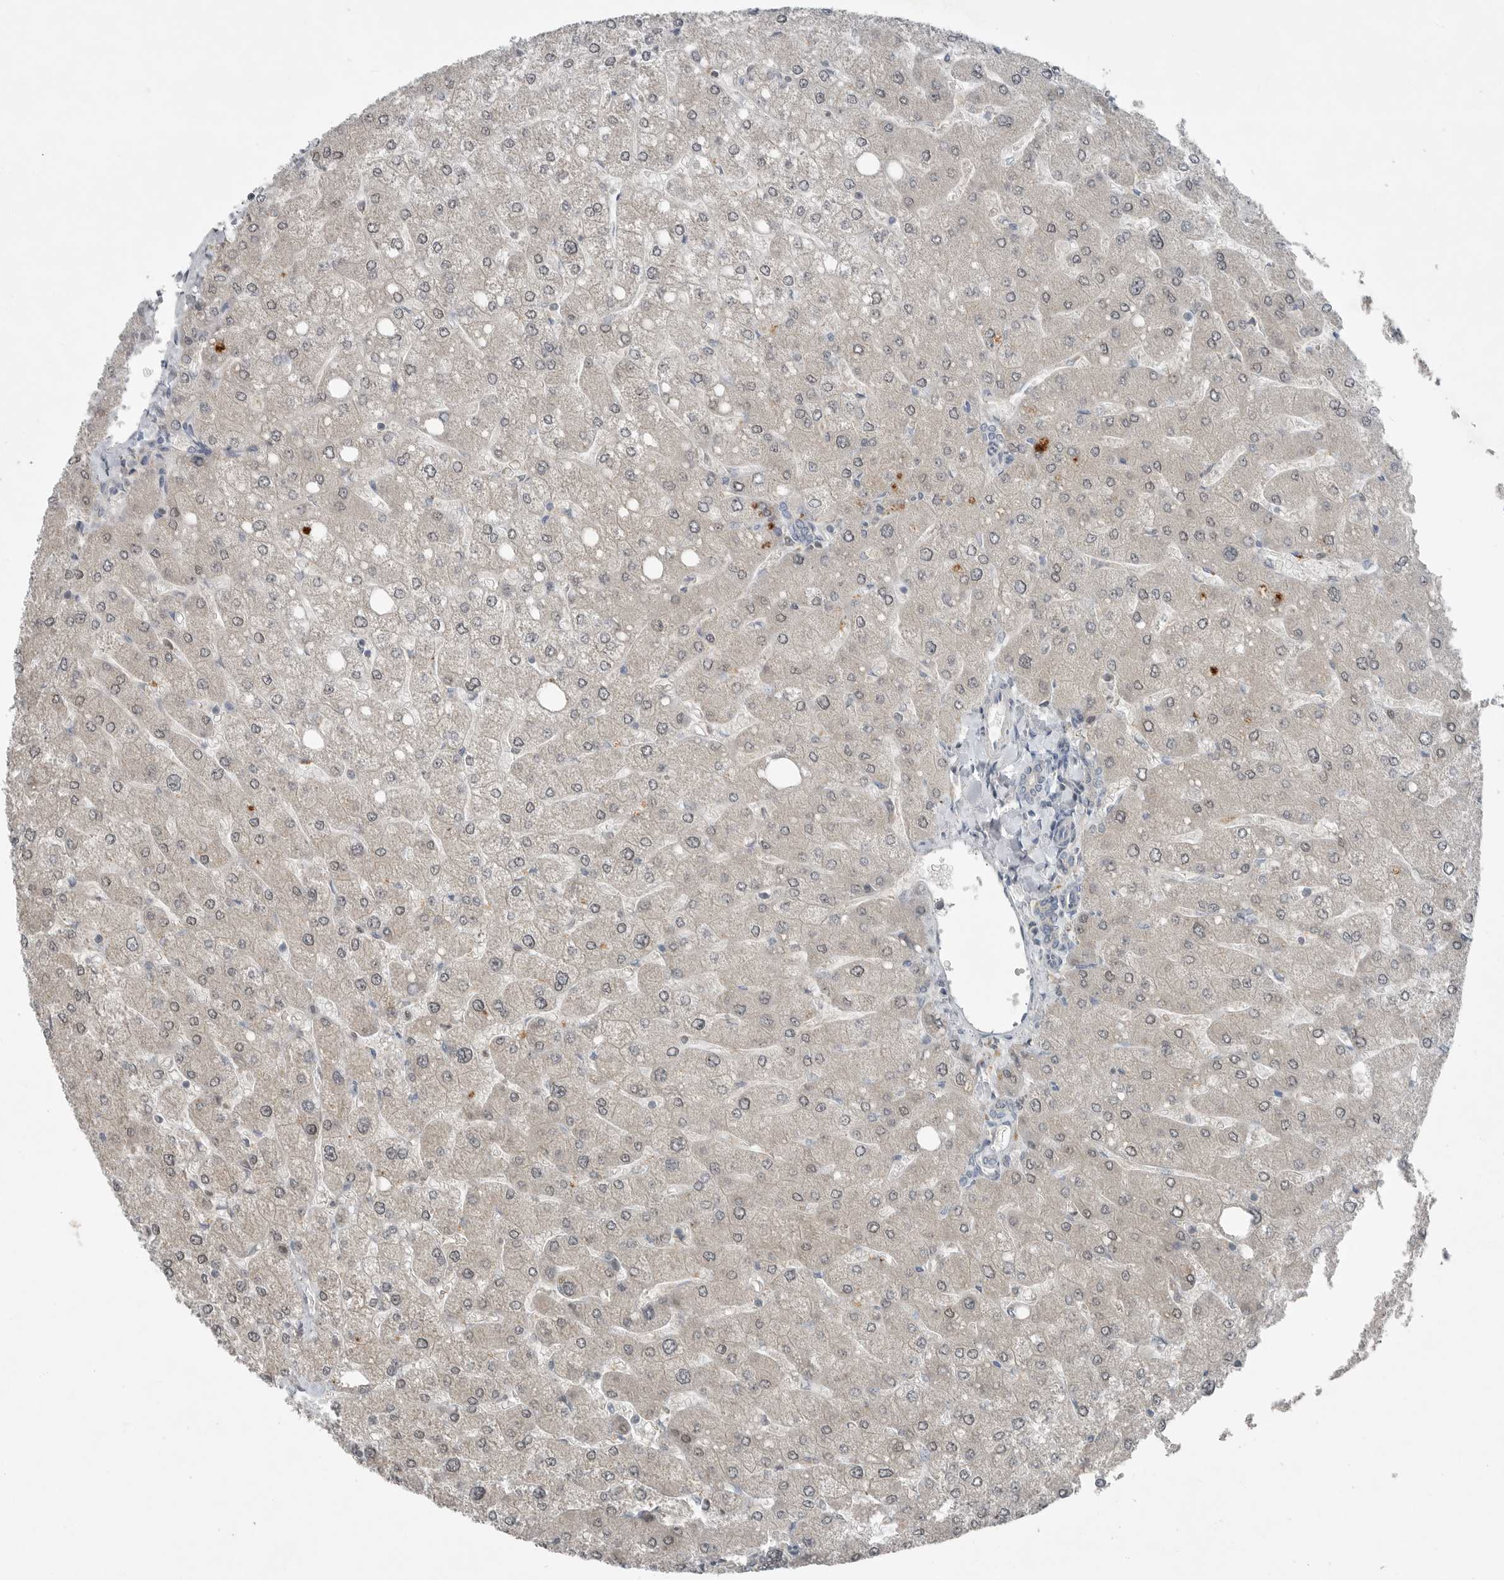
{"staining": {"intensity": "negative", "quantity": "none", "location": "none"}, "tissue": "liver", "cell_type": "Cholangiocytes", "image_type": "normal", "snomed": [{"axis": "morphology", "description": "Normal tissue, NOS"}, {"axis": "topography", "description": "Liver"}], "caption": "This photomicrograph is of normal liver stained with immunohistochemistry to label a protein in brown with the nuclei are counter-stained blue. There is no expression in cholangiocytes.", "gene": "MFAP3L", "patient": {"sex": "male", "age": 55}}